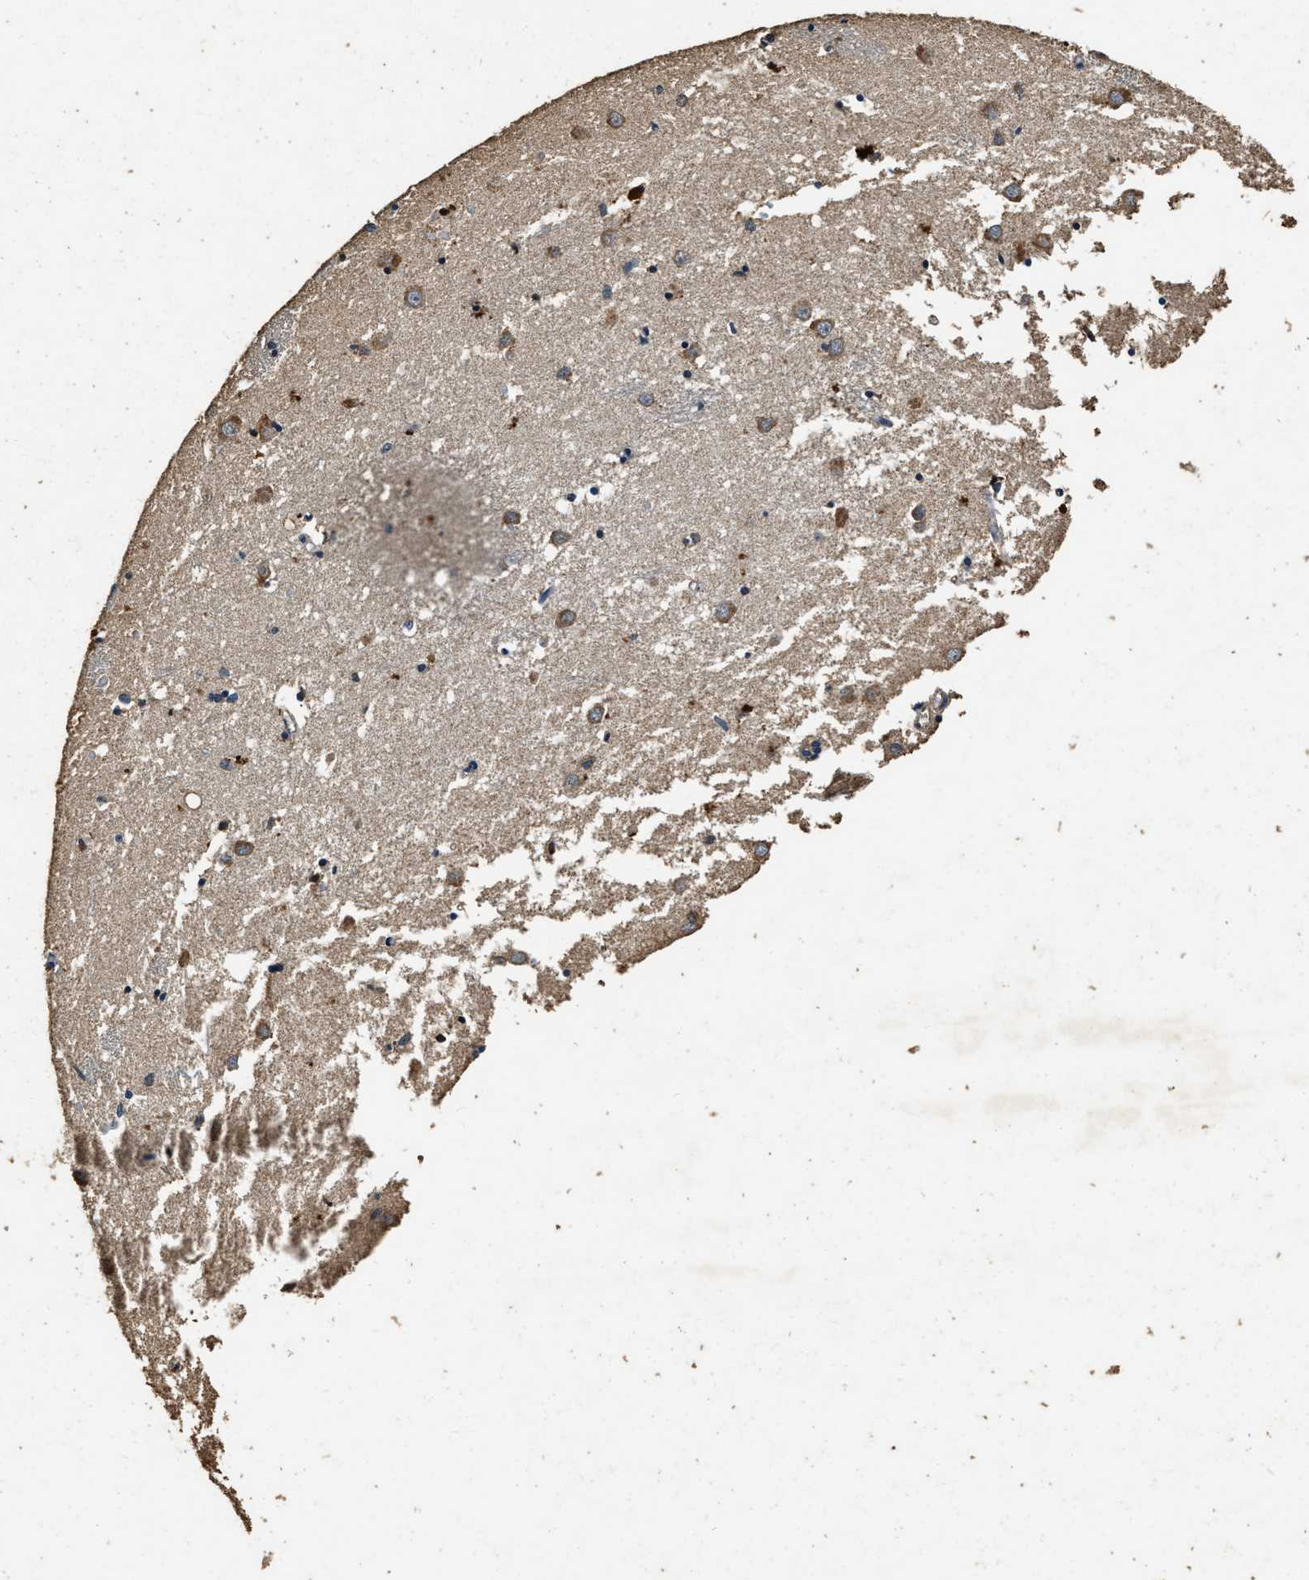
{"staining": {"intensity": "weak", "quantity": "<25%", "location": "cytoplasmic/membranous"}, "tissue": "caudate", "cell_type": "Glial cells", "image_type": "normal", "snomed": [{"axis": "morphology", "description": "Normal tissue, NOS"}, {"axis": "topography", "description": "Lateral ventricle wall"}], "caption": "A micrograph of caudate stained for a protein displays no brown staining in glial cells. Brightfield microscopy of immunohistochemistry (IHC) stained with DAB (brown) and hematoxylin (blue), captured at high magnification.", "gene": "MIB1", "patient": {"sex": "female", "age": 19}}